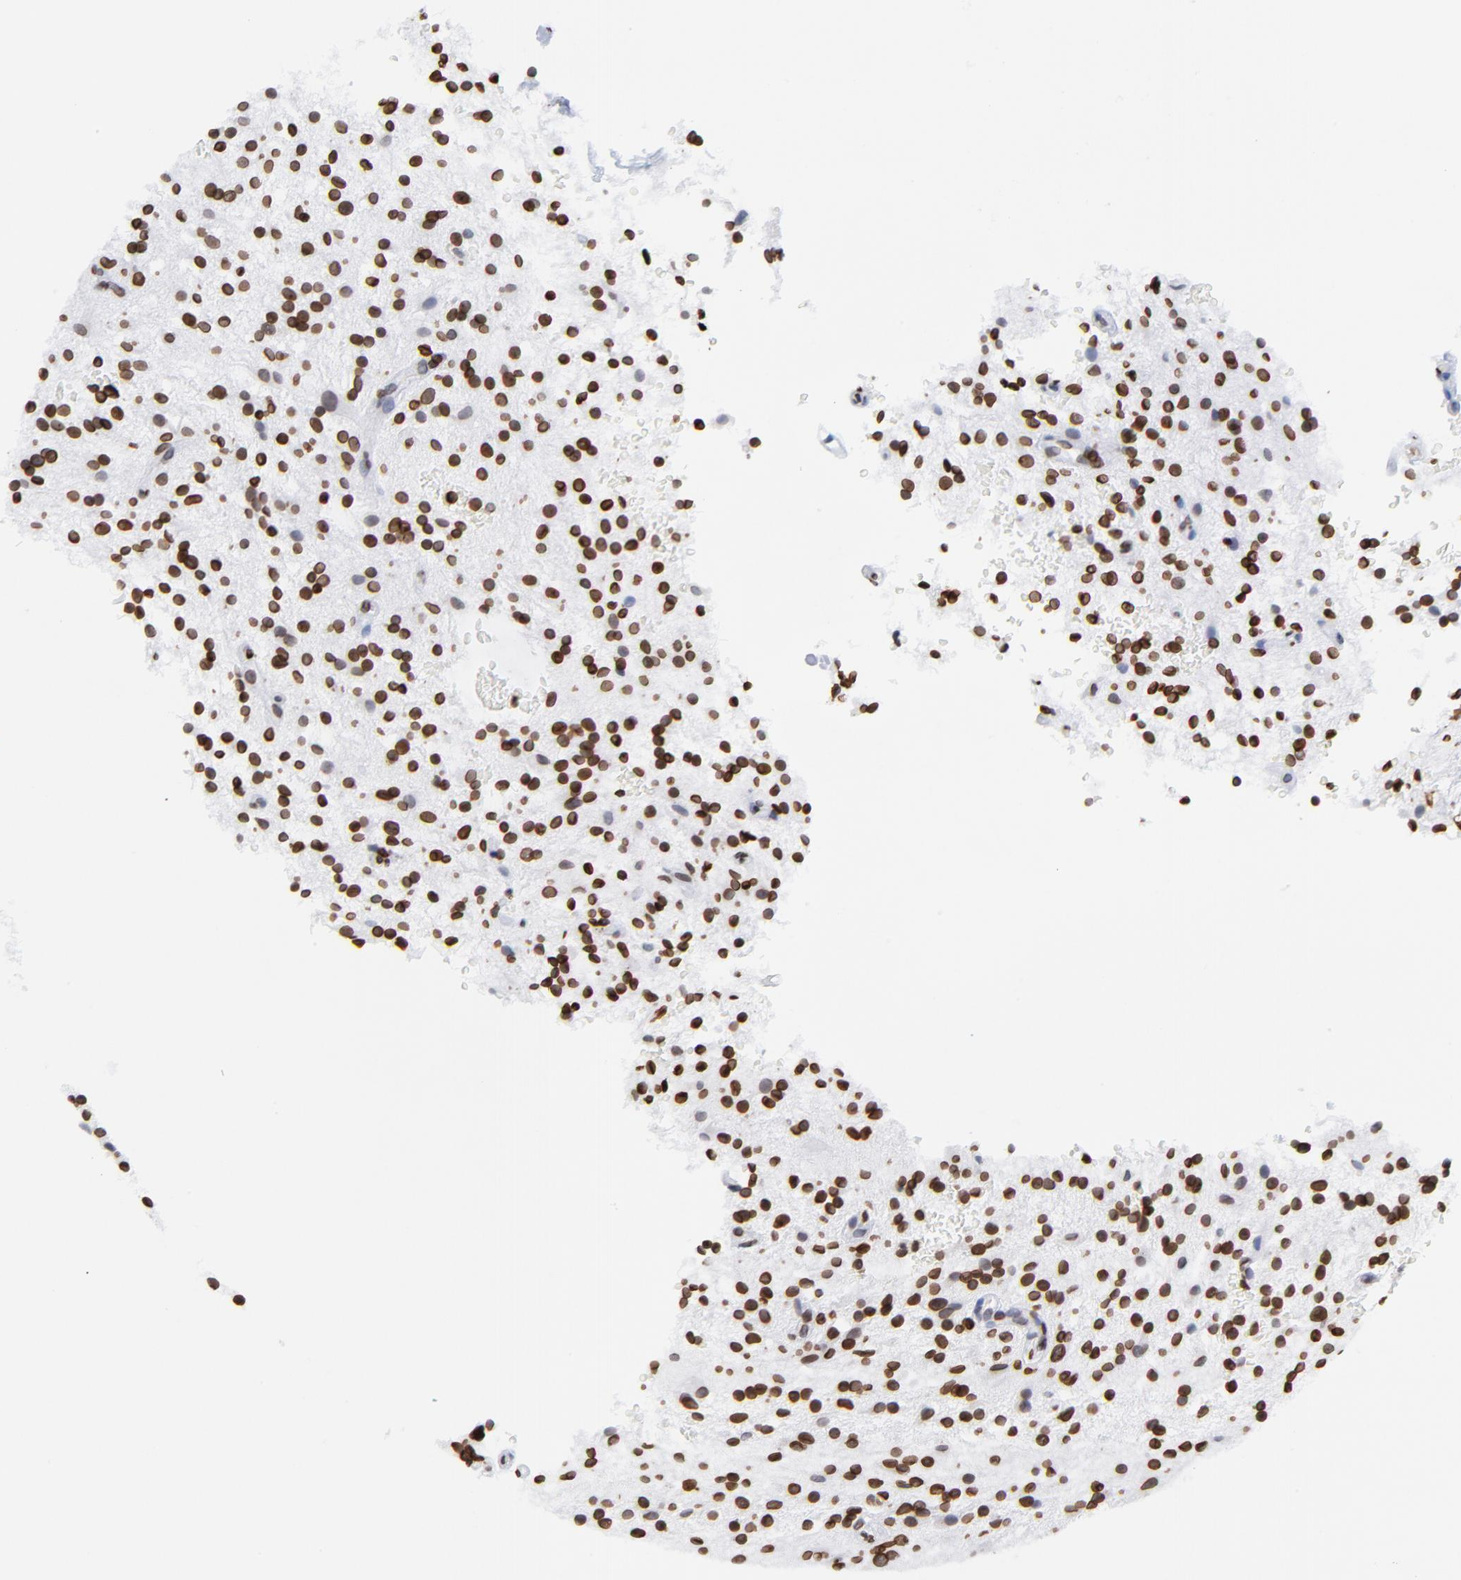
{"staining": {"intensity": "strong", "quantity": ">75%", "location": "cytoplasmic/membranous,nuclear"}, "tissue": "glioma", "cell_type": "Tumor cells", "image_type": "cancer", "snomed": [{"axis": "morphology", "description": "Glioma, malignant, NOS"}, {"axis": "topography", "description": "Cerebellum"}], "caption": "Protein staining of glioma (malignant) tissue shows strong cytoplasmic/membranous and nuclear staining in approximately >75% of tumor cells.", "gene": "THAP7", "patient": {"sex": "female", "age": 10}}